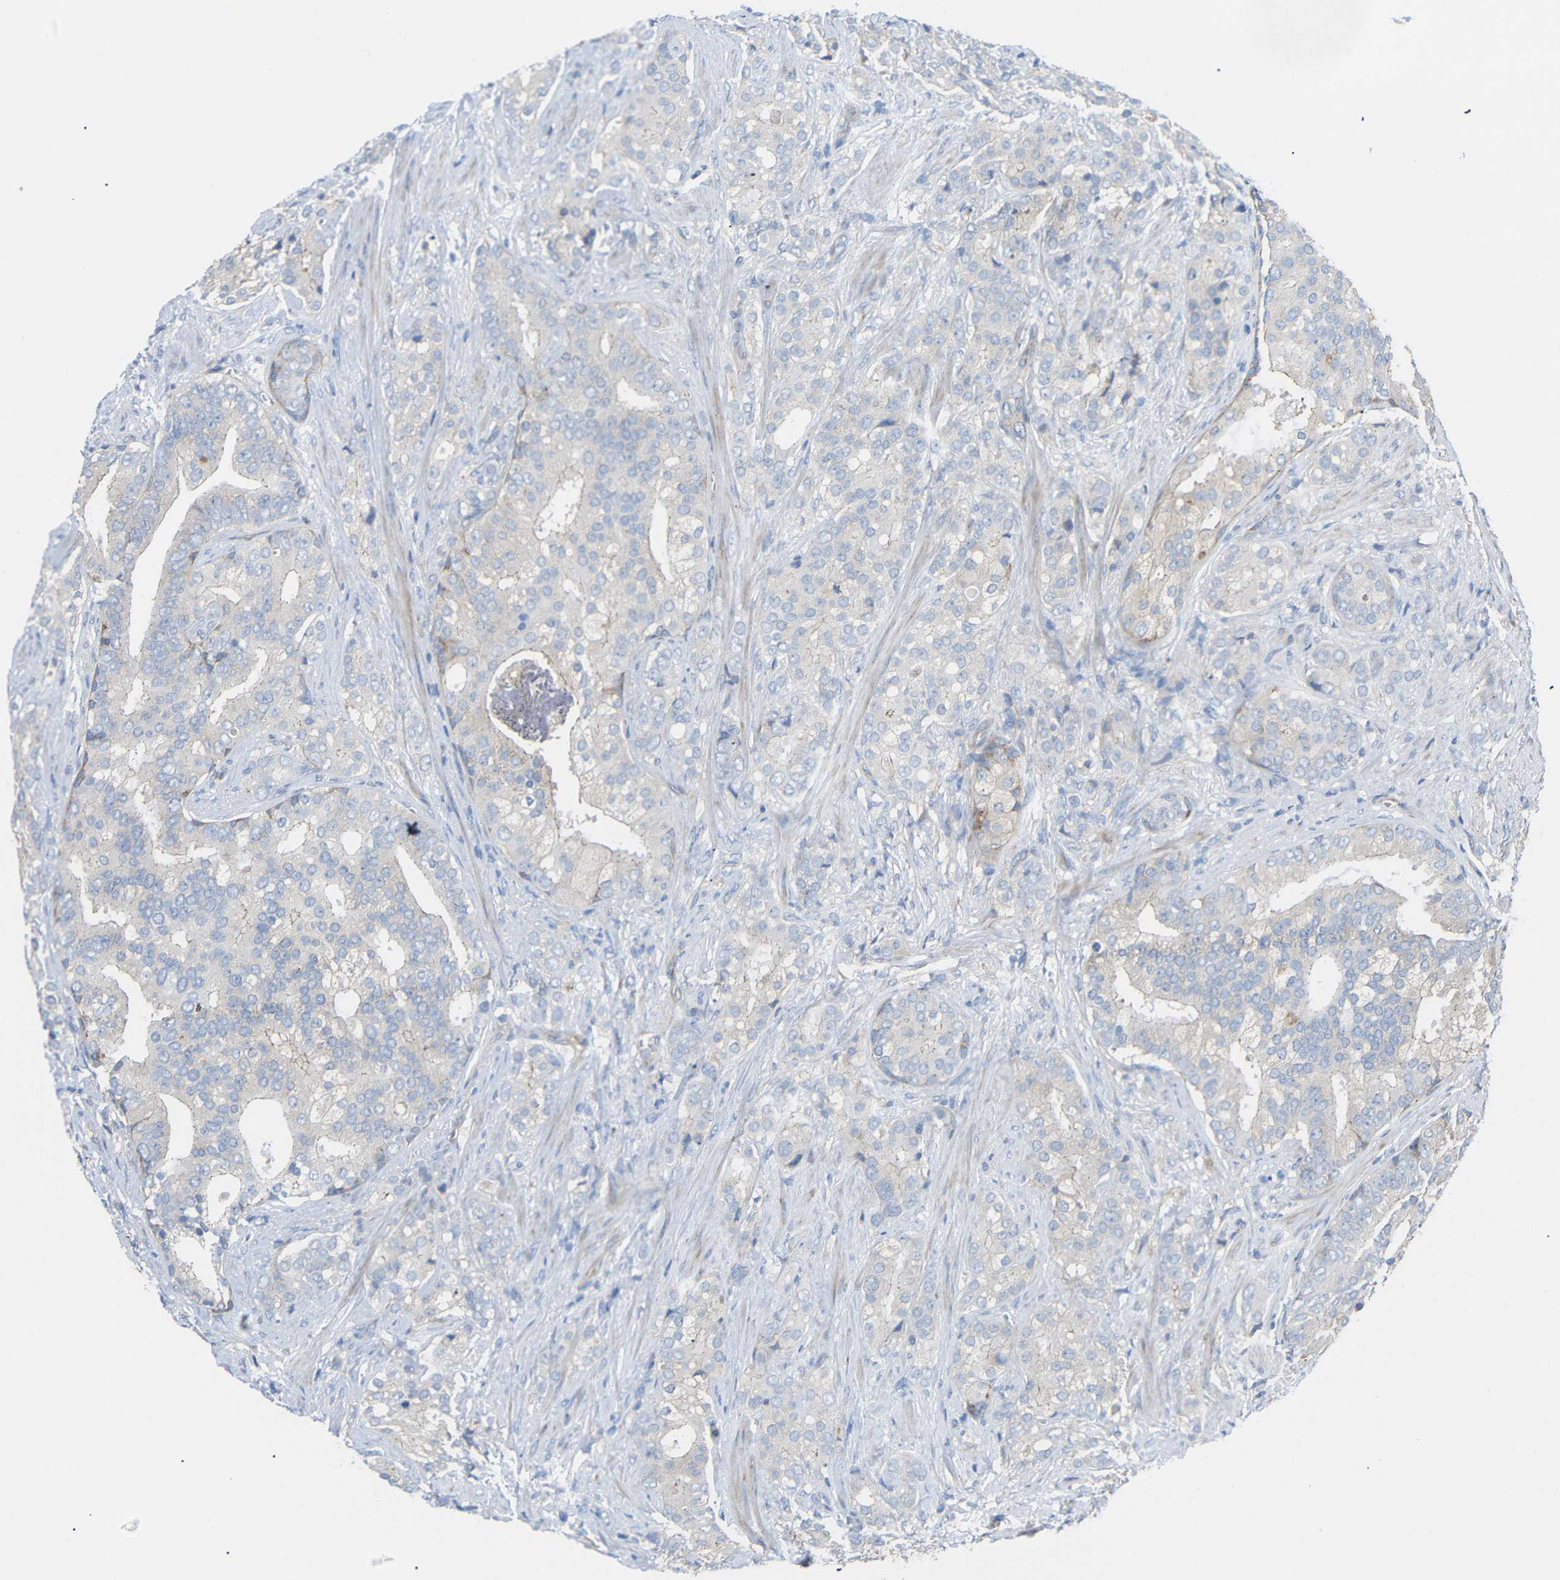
{"staining": {"intensity": "weak", "quantity": "<25%", "location": "cytoplasmic/membranous"}, "tissue": "prostate cancer", "cell_type": "Tumor cells", "image_type": "cancer", "snomed": [{"axis": "morphology", "description": "Adenocarcinoma, Low grade"}, {"axis": "topography", "description": "Prostate"}], "caption": "Low-grade adenocarcinoma (prostate) stained for a protein using IHC demonstrates no positivity tumor cells.", "gene": "SYPL1", "patient": {"sex": "male", "age": 58}}